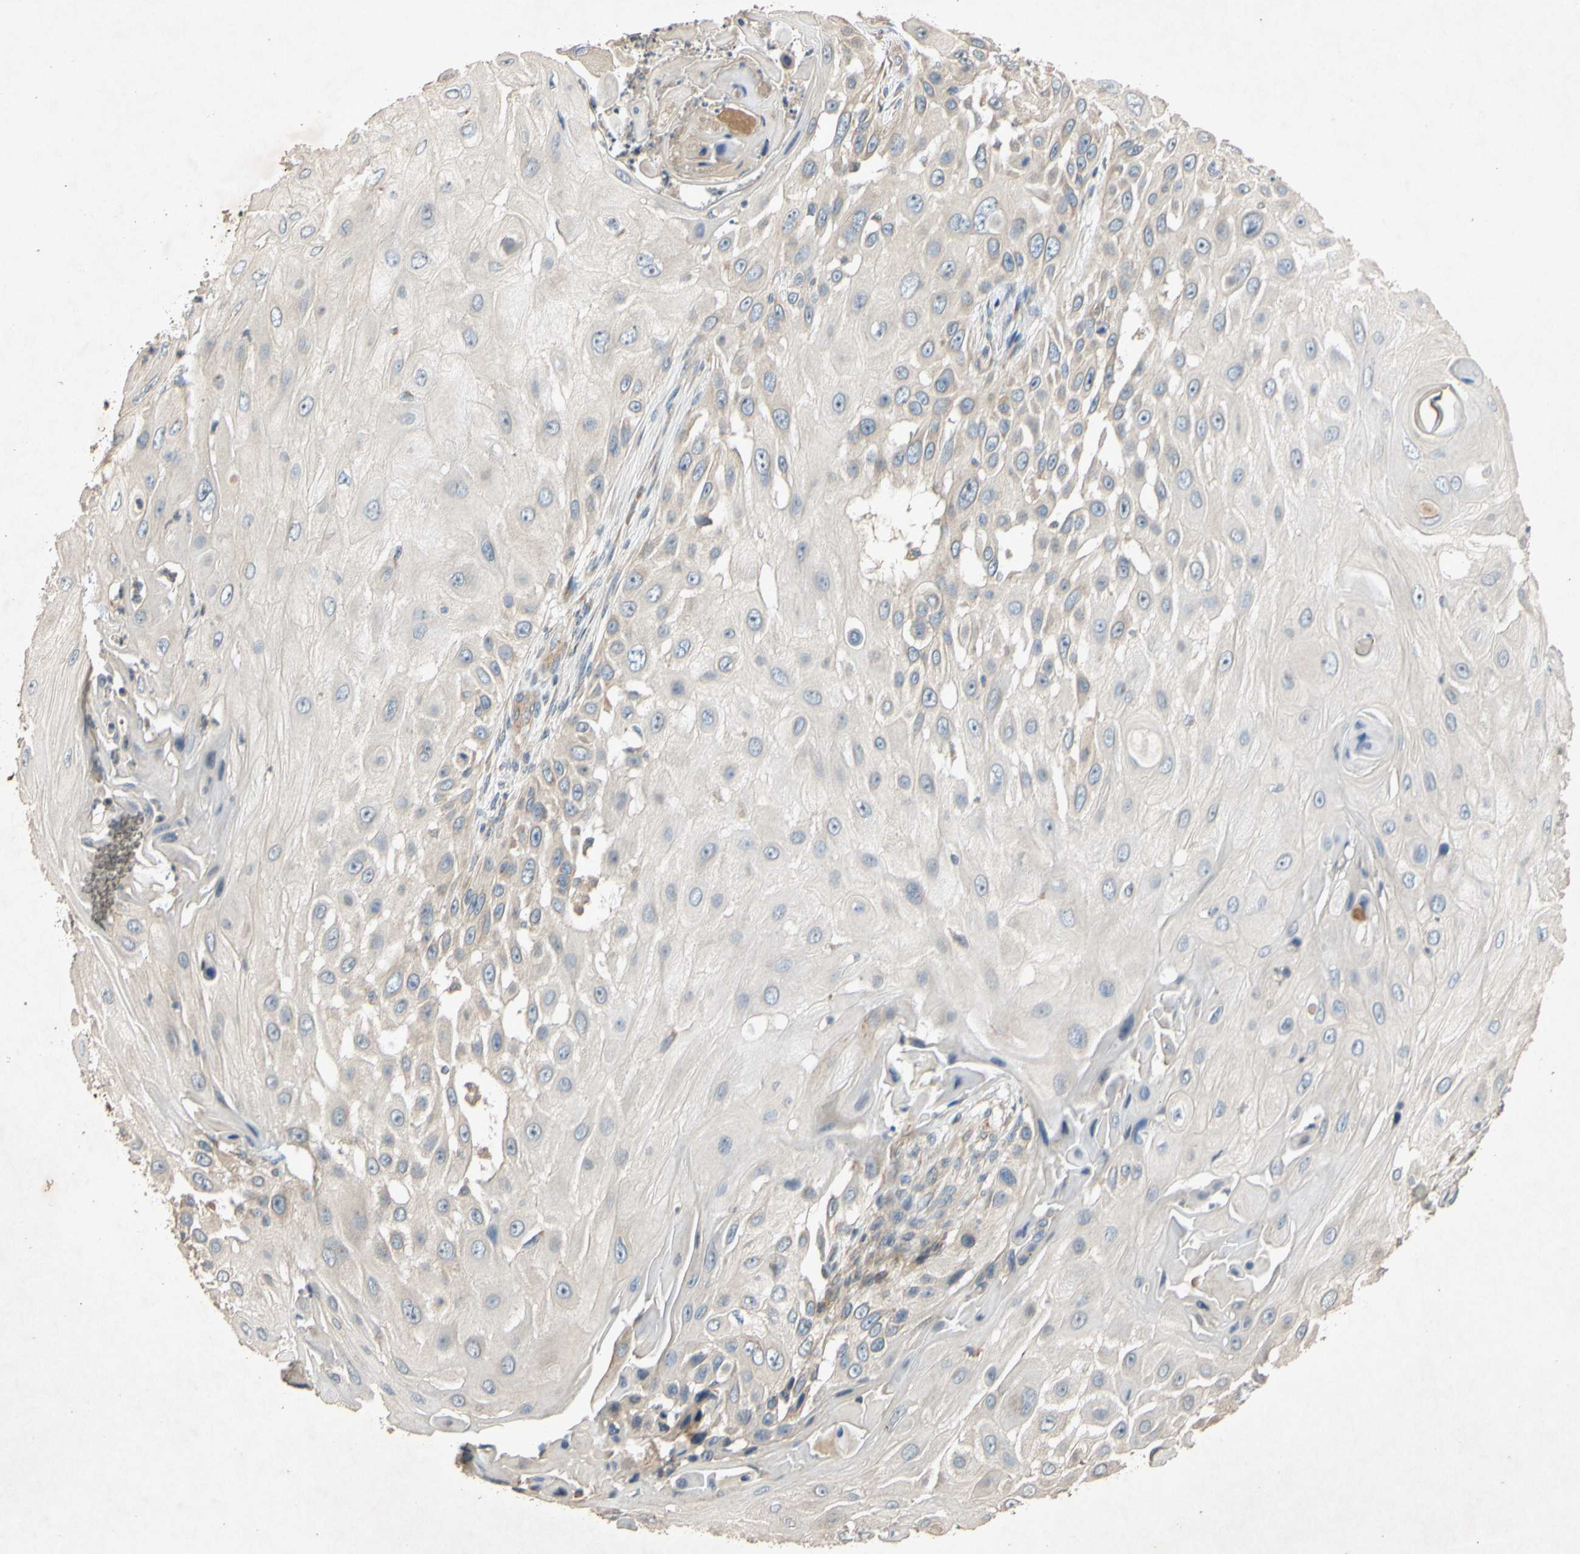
{"staining": {"intensity": "negative", "quantity": "none", "location": "none"}, "tissue": "skin cancer", "cell_type": "Tumor cells", "image_type": "cancer", "snomed": [{"axis": "morphology", "description": "Squamous cell carcinoma, NOS"}, {"axis": "topography", "description": "Skin"}], "caption": "Tumor cells are negative for brown protein staining in skin squamous cell carcinoma. (DAB immunohistochemistry with hematoxylin counter stain).", "gene": "PARD6A", "patient": {"sex": "female", "age": 44}}